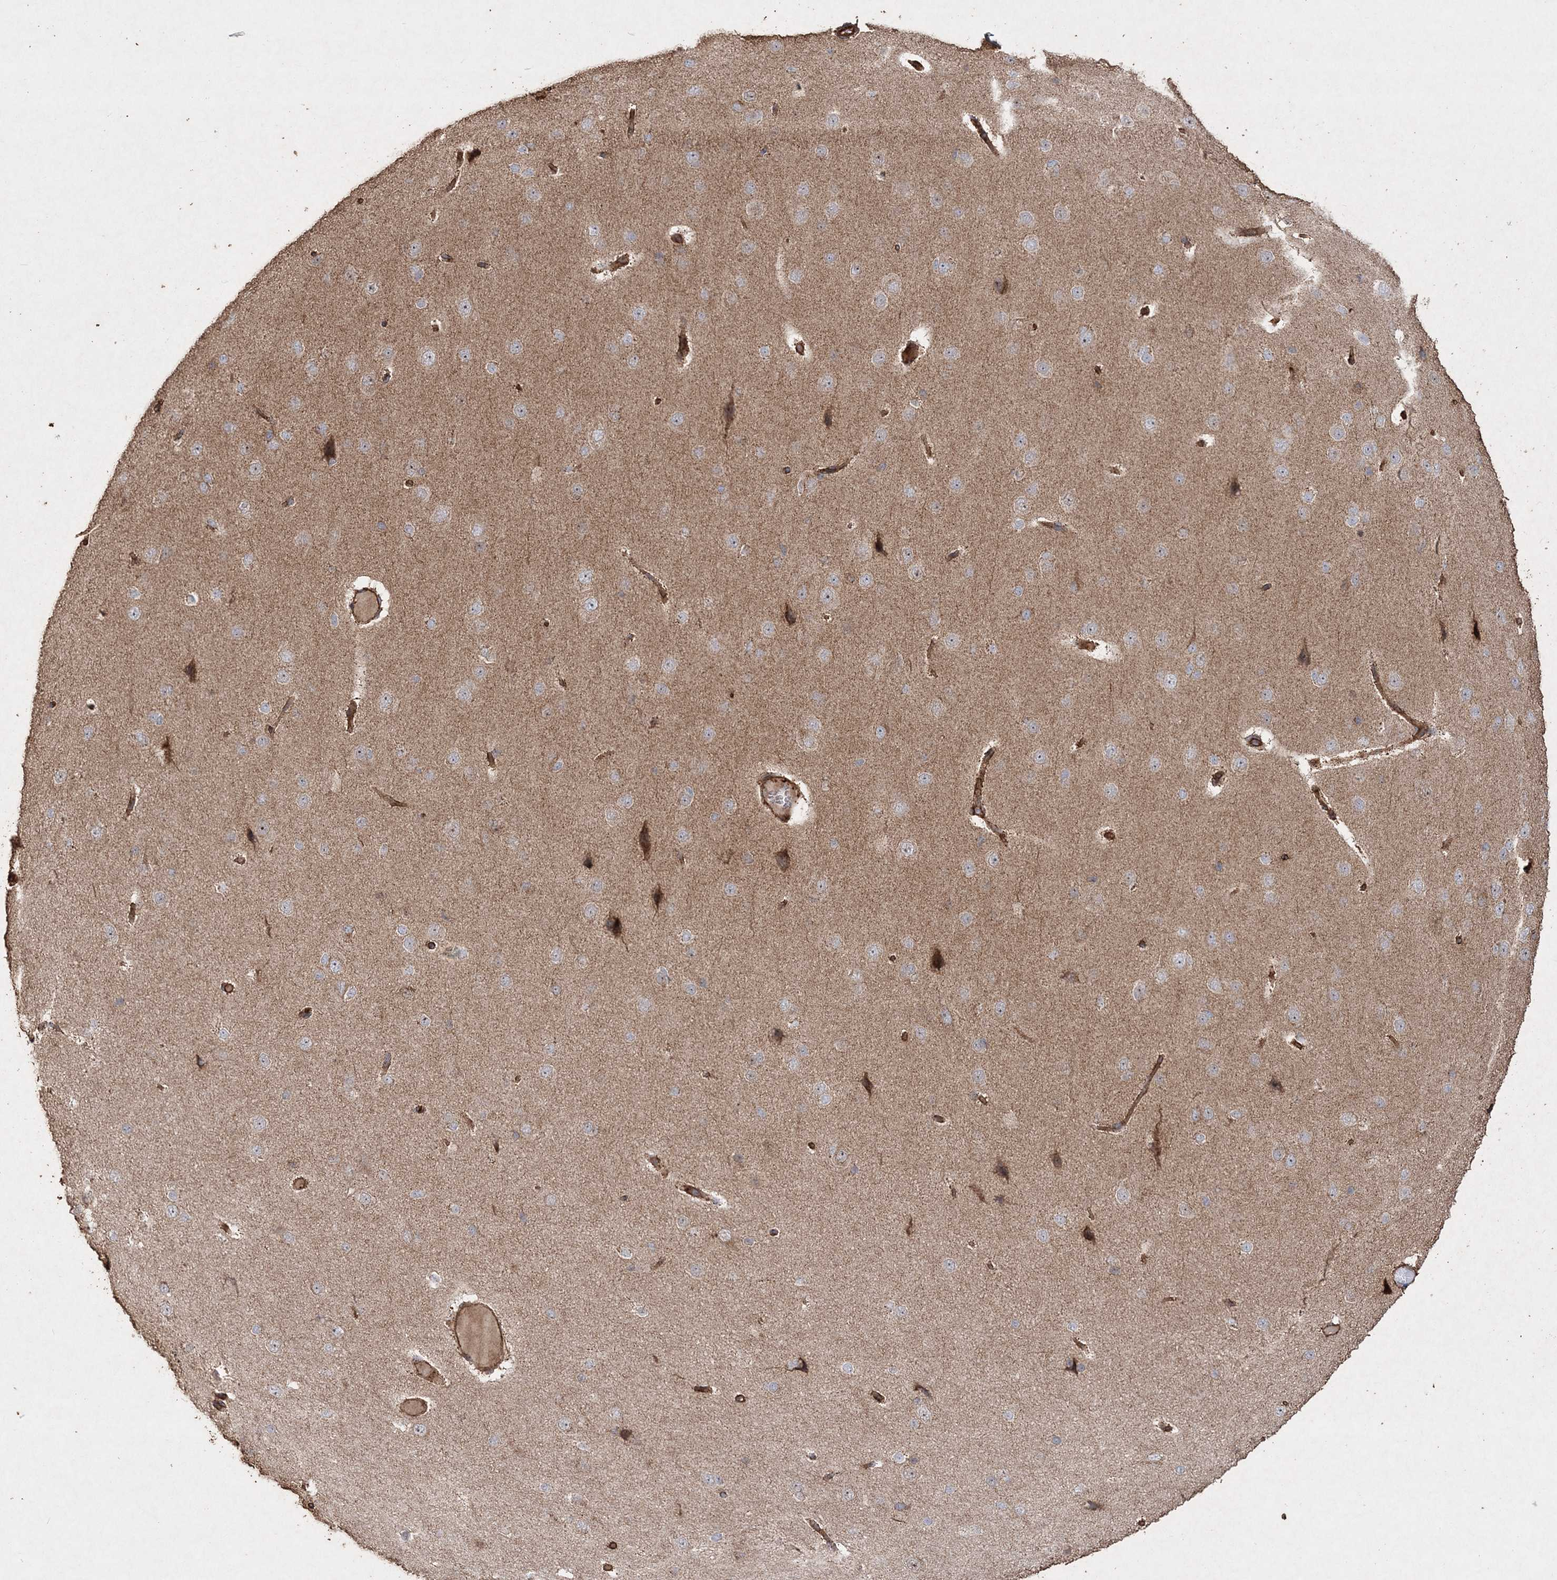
{"staining": {"intensity": "moderate", "quantity": ">75%", "location": "cytoplasmic/membranous"}, "tissue": "cerebral cortex", "cell_type": "Endothelial cells", "image_type": "normal", "snomed": [{"axis": "morphology", "description": "Normal tissue, NOS"}, {"axis": "morphology", "description": "Developmental malformation"}, {"axis": "topography", "description": "Cerebral cortex"}], "caption": "A medium amount of moderate cytoplasmic/membranous positivity is identified in approximately >75% of endothelial cells in normal cerebral cortex. (DAB (3,3'-diaminobenzidine) = brown stain, brightfield microscopy at high magnification).", "gene": "TTC7A", "patient": {"sex": "female", "age": 30}}